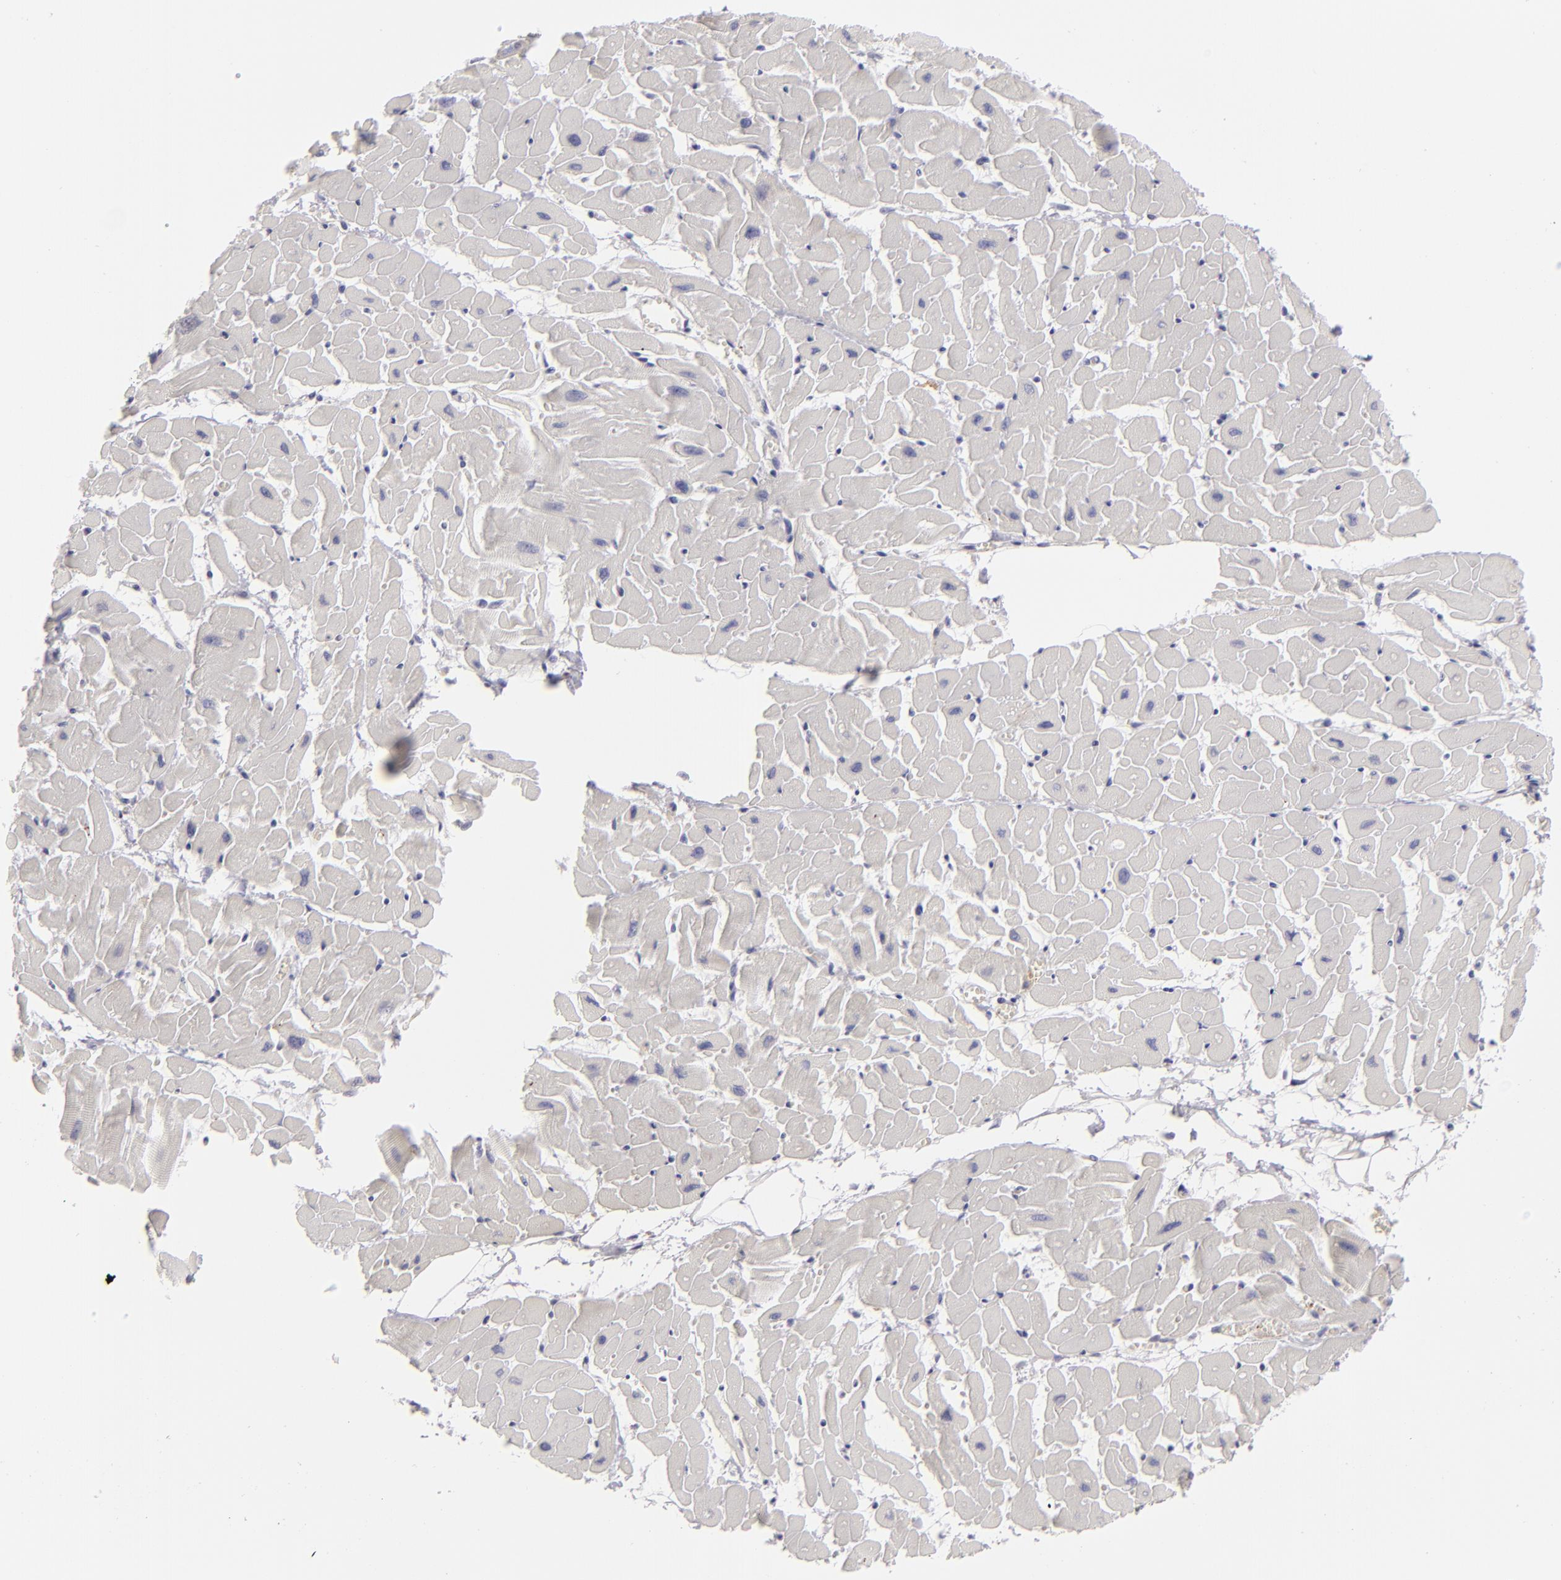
{"staining": {"intensity": "negative", "quantity": "none", "location": "none"}, "tissue": "heart muscle", "cell_type": "Cardiomyocytes", "image_type": "normal", "snomed": [{"axis": "morphology", "description": "Normal tissue, NOS"}, {"axis": "topography", "description": "Heart"}], "caption": "High magnification brightfield microscopy of benign heart muscle stained with DAB (brown) and counterstained with hematoxylin (blue): cardiomyocytes show no significant expression.", "gene": "C9", "patient": {"sex": "female", "age": 19}}